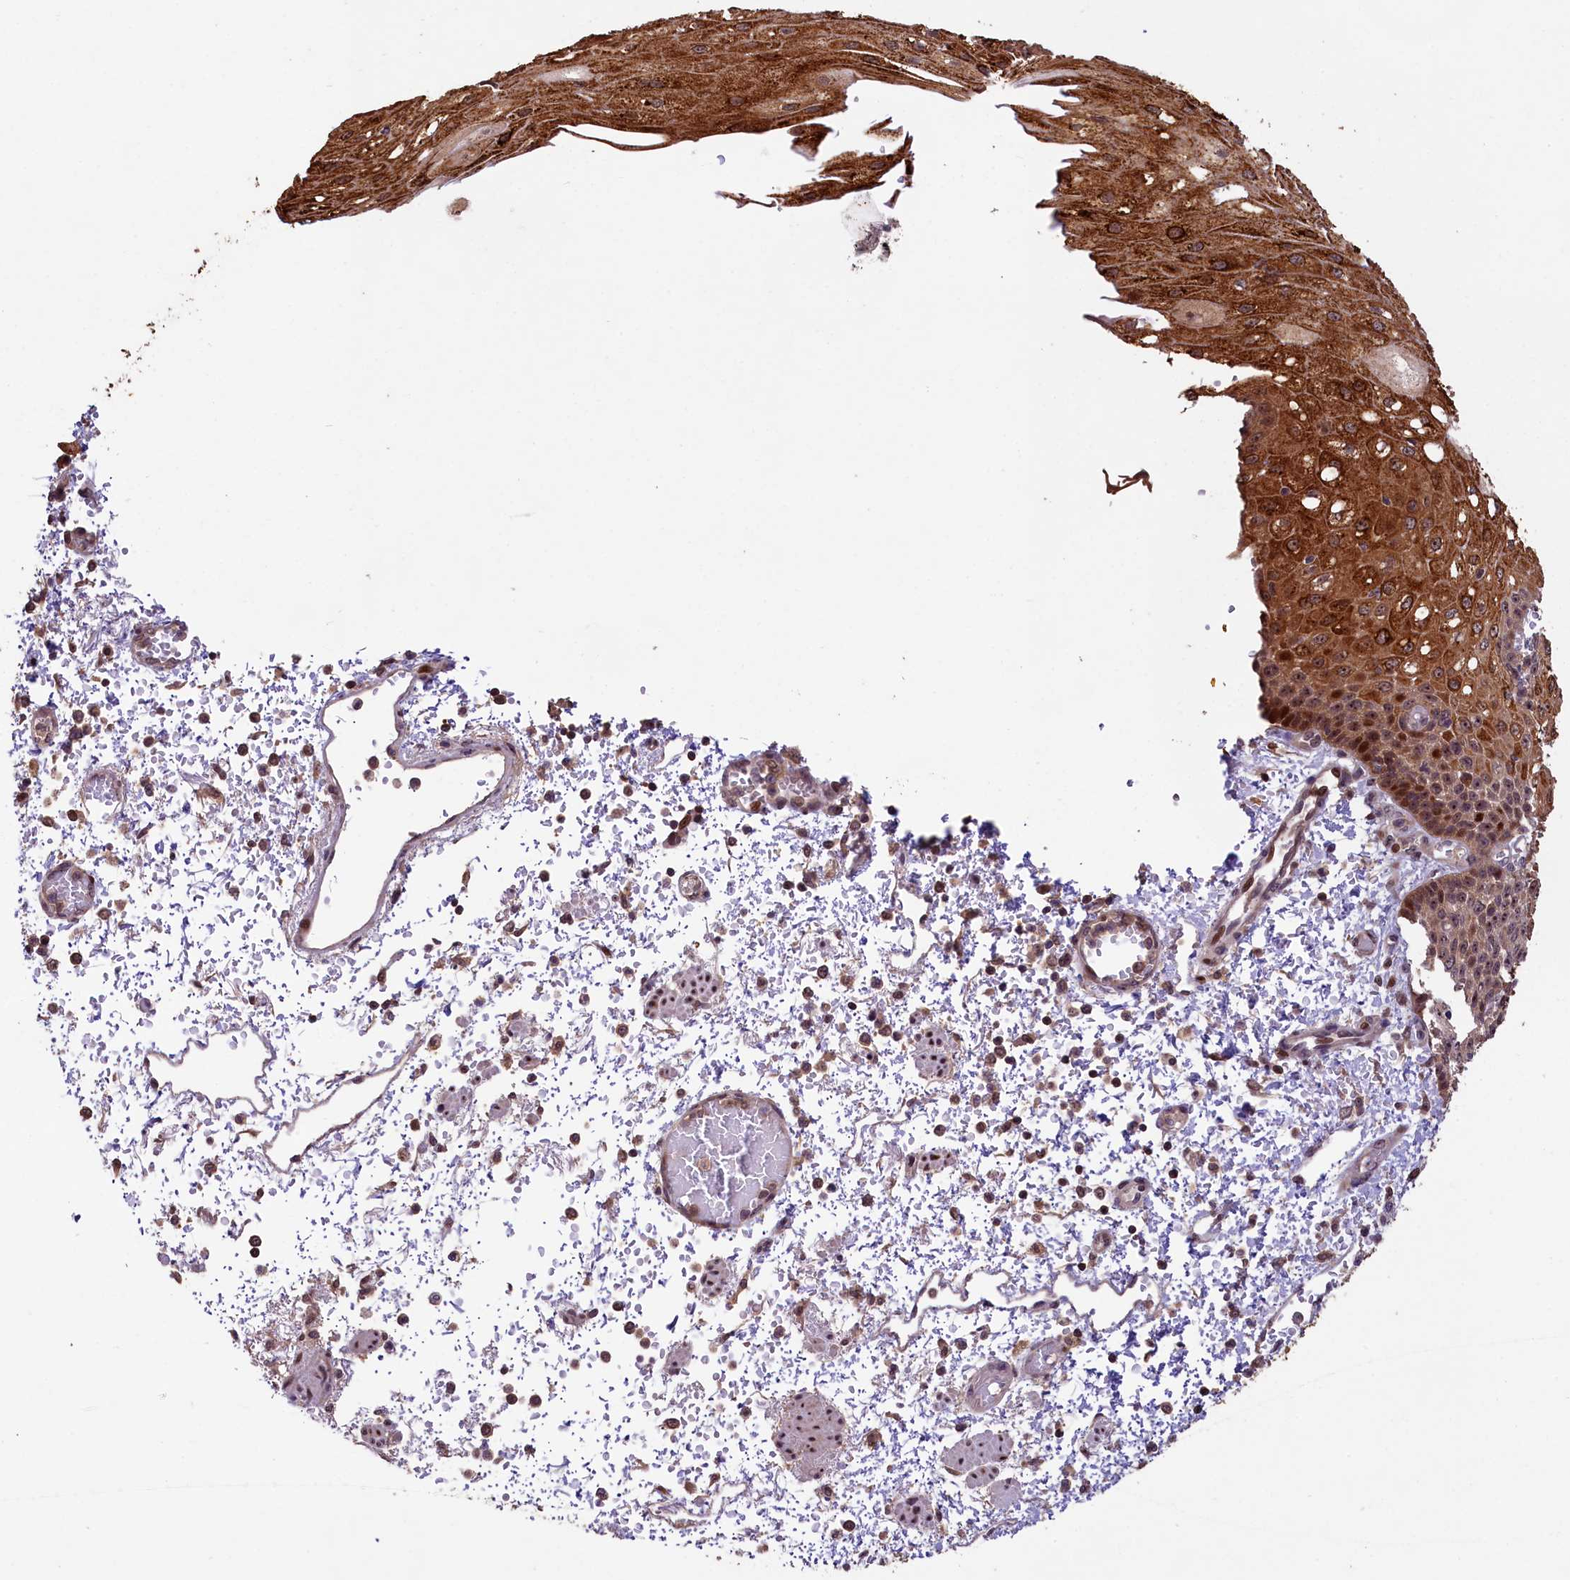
{"staining": {"intensity": "strong", "quantity": ">75%", "location": "cytoplasmic/membranous,nuclear"}, "tissue": "esophagus", "cell_type": "Squamous epithelial cells", "image_type": "normal", "snomed": [{"axis": "morphology", "description": "Normal tissue, NOS"}, {"axis": "topography", "description": "Esophagus"}], "caption": "DAB (3,3'-diaminobenzidine) immunohistochemical staining of unremarkable esophagus shows strong cytoplasmic/membranous,nuclear protein expression in approximately >75% of squamous epithelial cells. Using DAB (3,3'-diaminobenzidine) (brown) and hematoxylin (blue) stains, captured at high magnification using brightfield microscopy.", "gene": "PHAF1", "patient": {"sex": "male", "age": 81}}